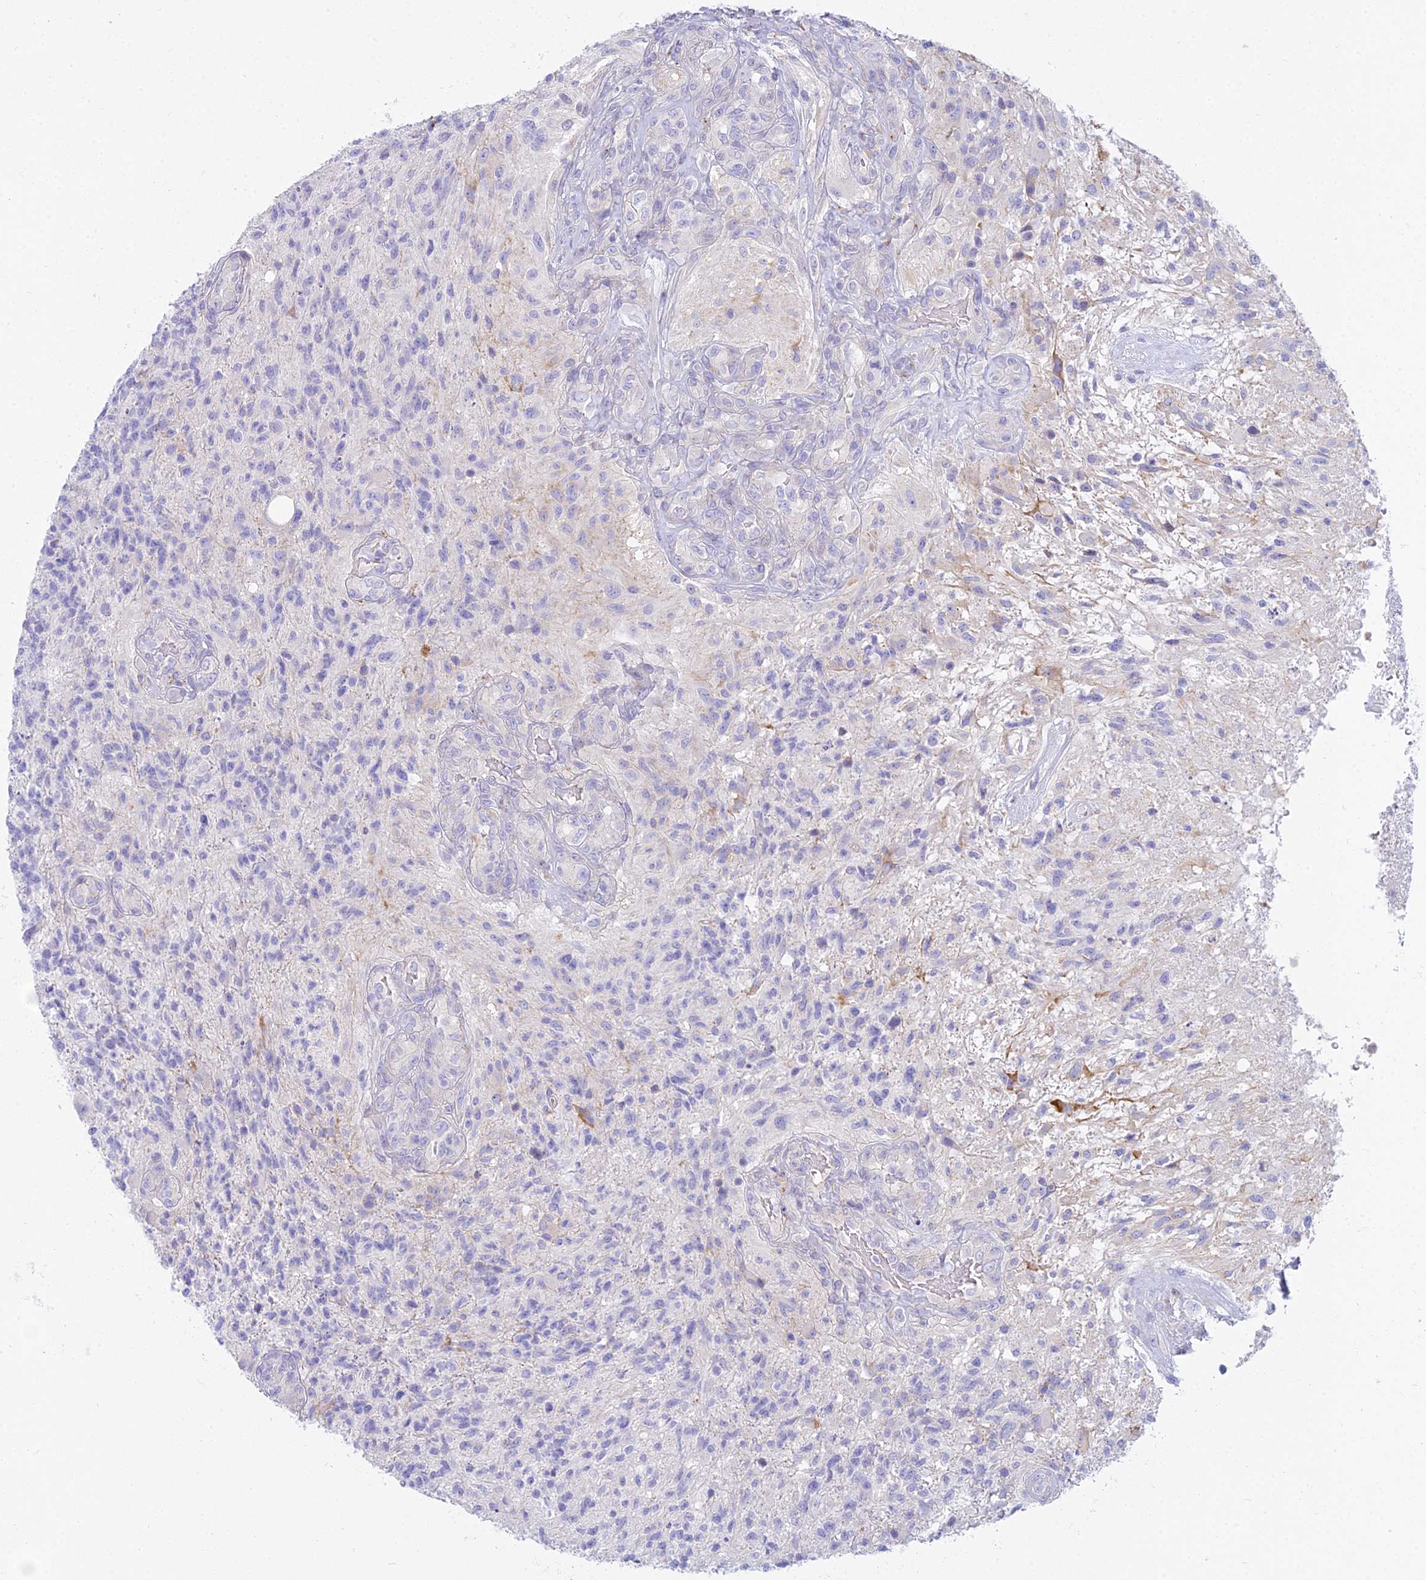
{"staining": {"intensity": "negative", "quantity": "none", "location": "none"}, "tissue": "glioma", "cell_type": "Tumor cells", "image_type": "cancer", "snomed": [{"axis": "morphology", "description": "Glioma, malignant, High grade"}, {"axis": "topography", "description": "Brain"}], "caption": "Image shows no significant protein positivity in tumor cells of malignant high-grade glioma.", "gene": "SMIM24", "patient": {"sex": "male", "age": 56}}